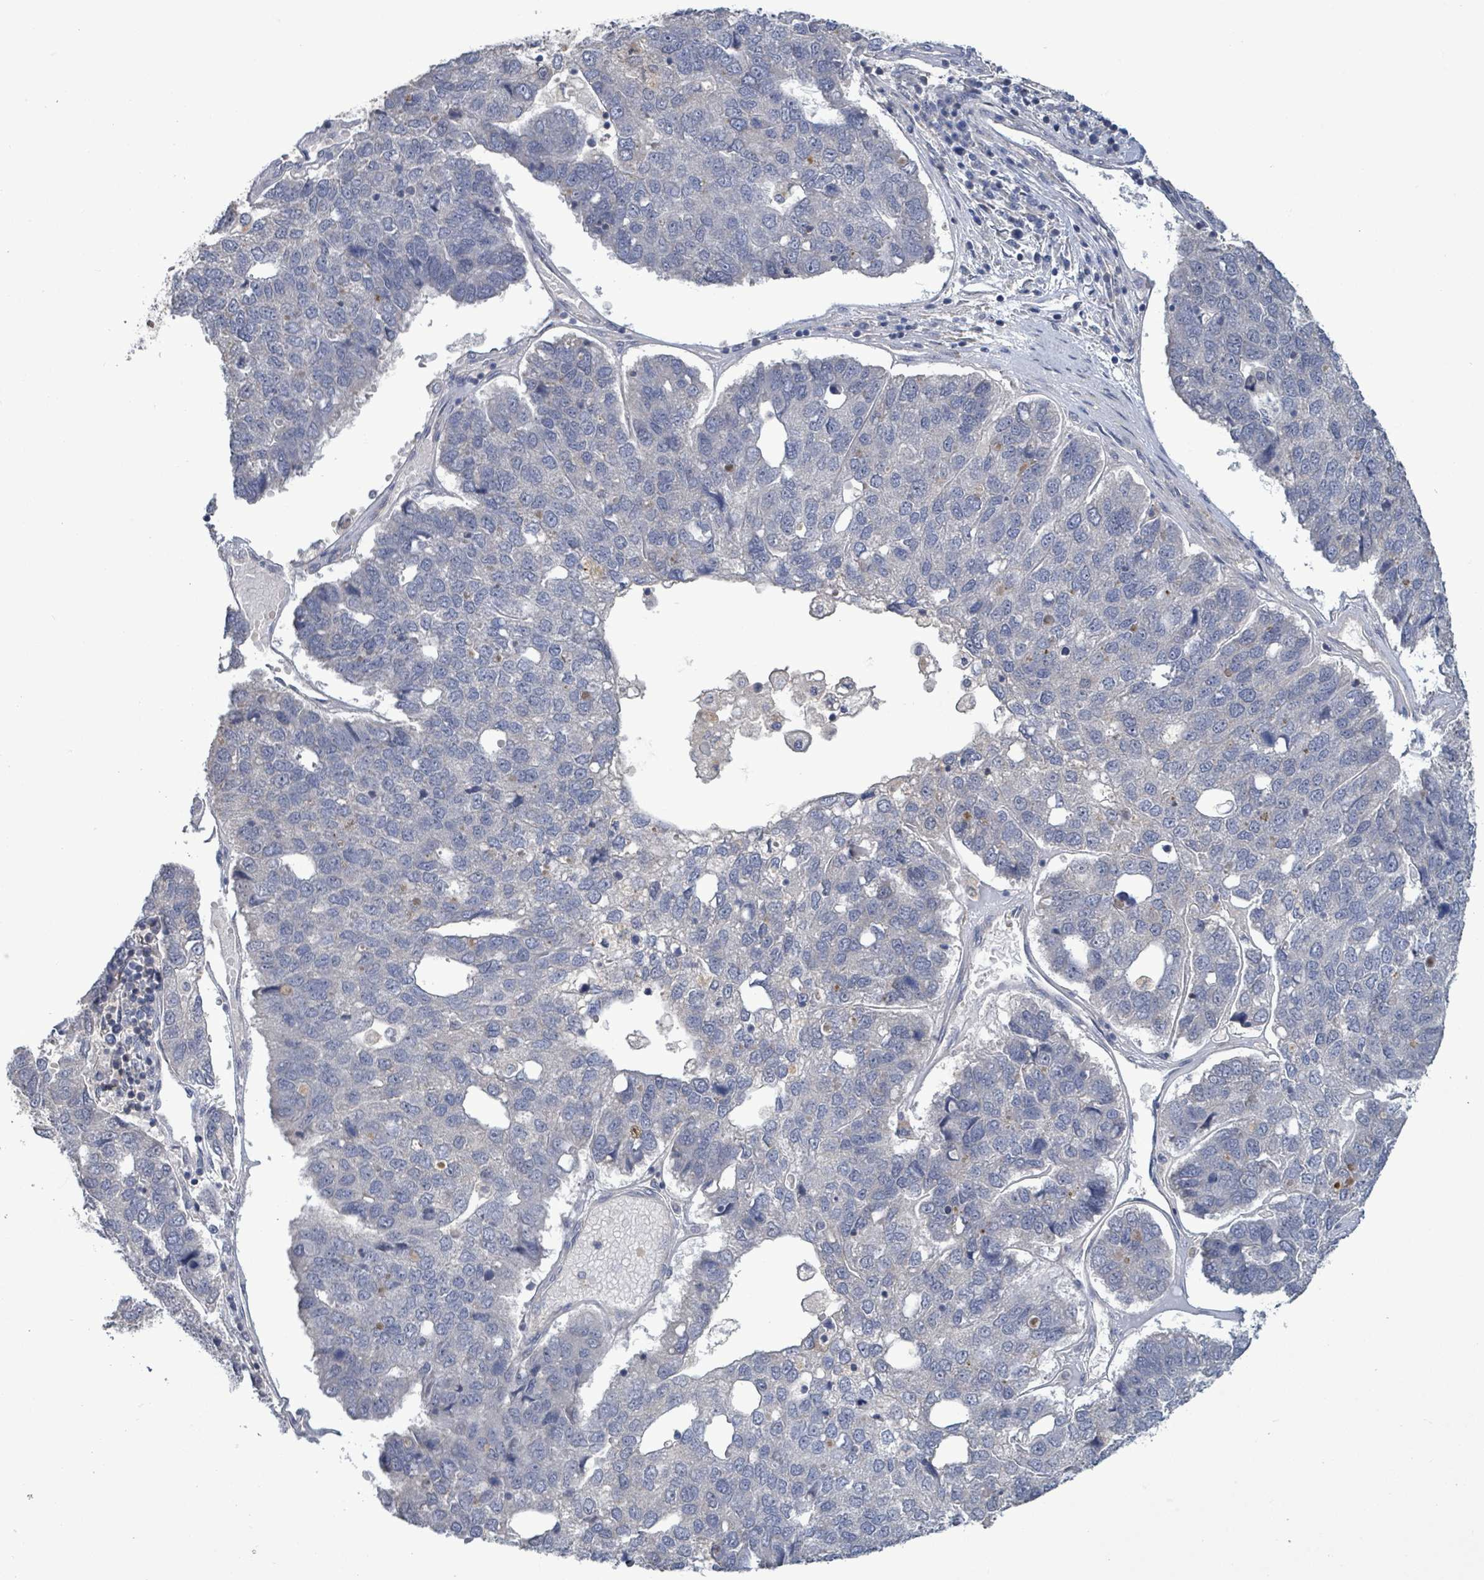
{"staining": {"intensity": "negative", "quantity": "none", "location": "none"}, "tissue": "pancreatic cancer", "cell_type": "Tumor cells", "image_type": "cancer", "snomed": [{"axis": "morphology", "description": "Adenocarcinoma, NOS"}, {"axis": "topography", "description": "Pancreas"}], "caption": "High power microscopy image of an IHC micrograph of pancreatic cancer (adenocarcinoma), revealing no significant expression in tumor cells.", "gene": "AMMECR1", "patient": {"sex": "female", "age": 61}}